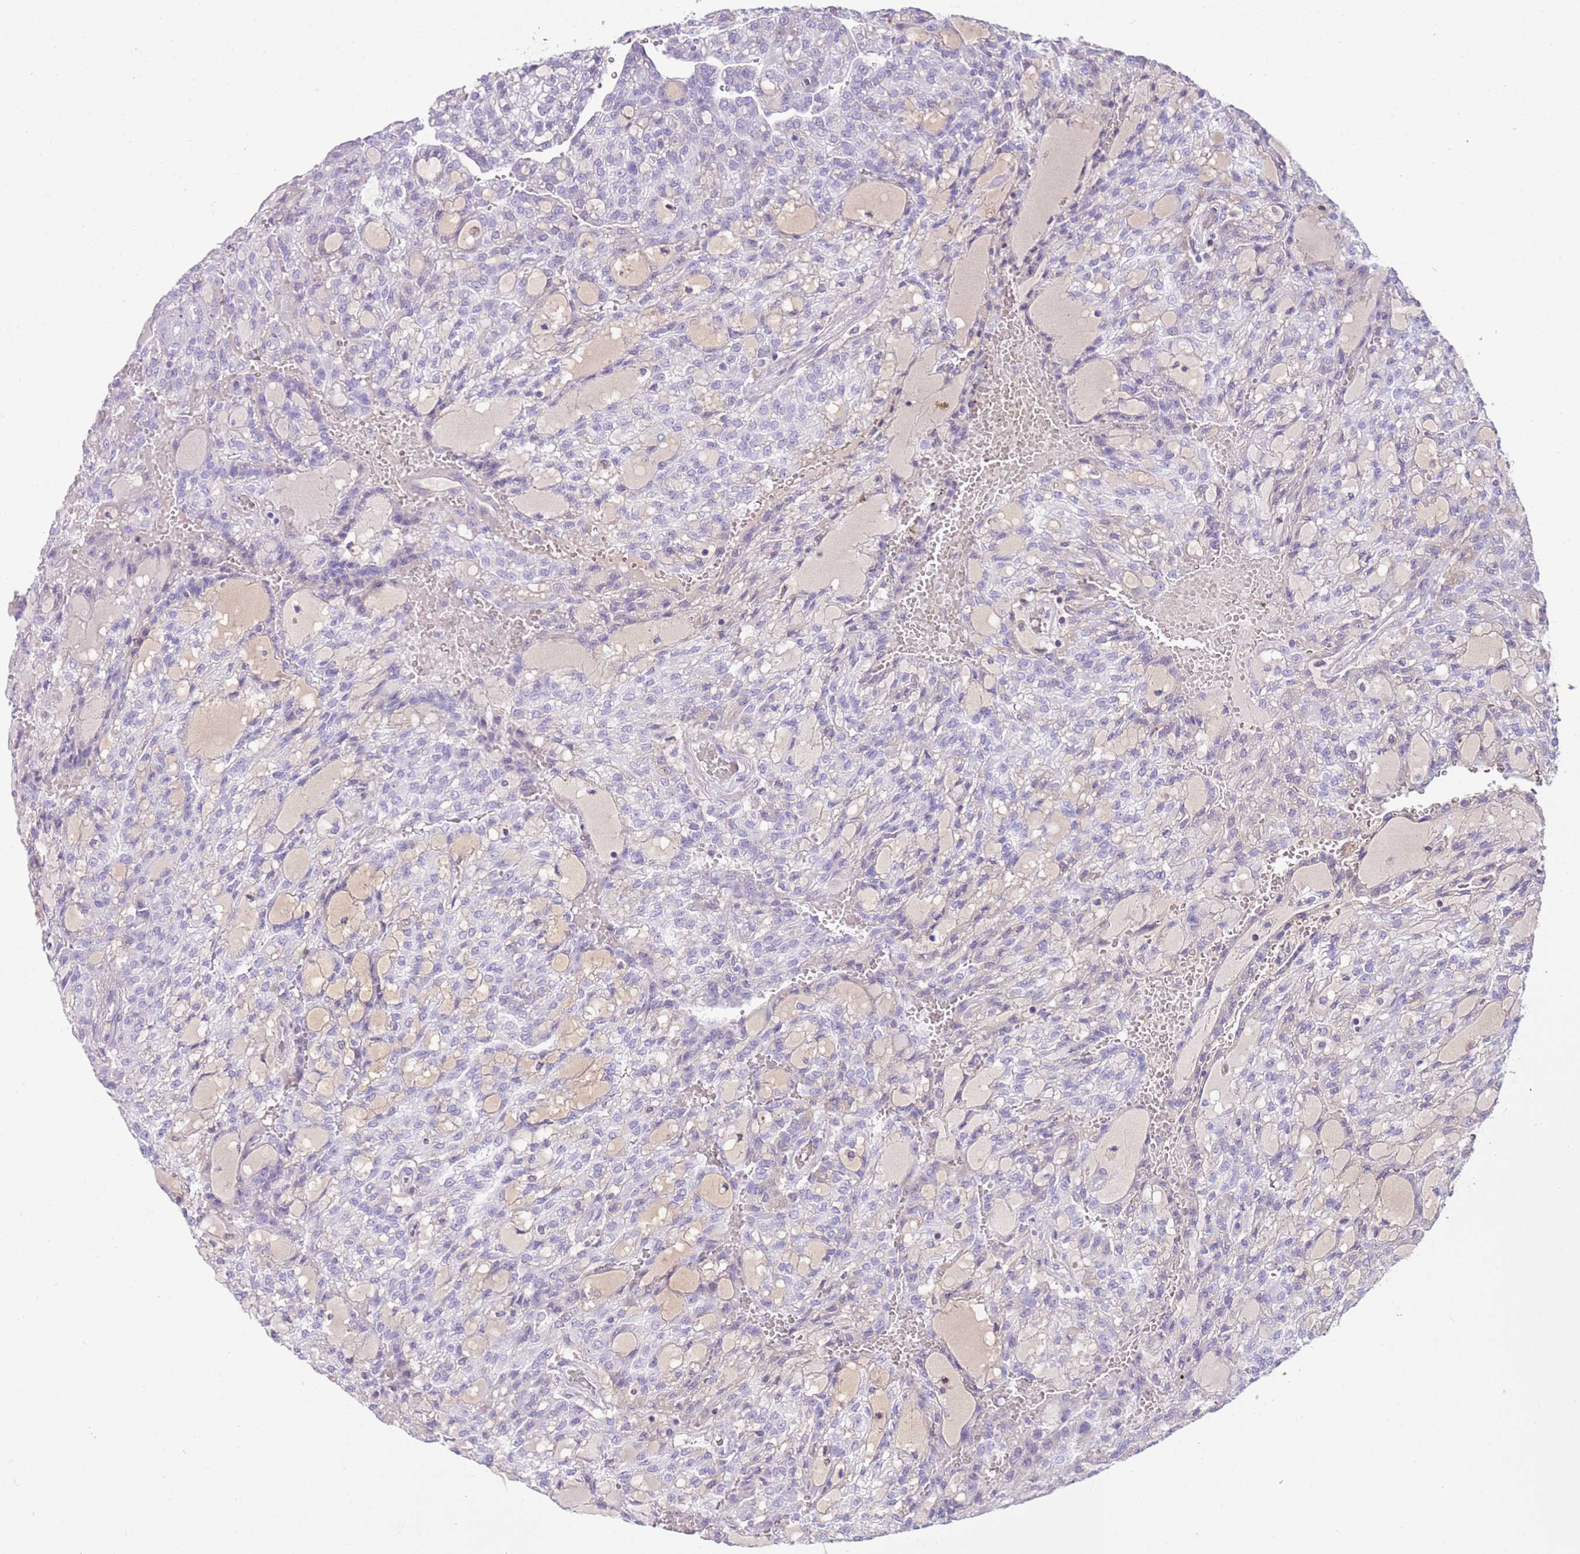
{"staining": {"intensity": "negative", "quantity": "none", "location": "none"}, "tissue": "renal cancer", "cell_type": "Tumor cells", "image_type": "cancer", "snomed": [{"axis": "morphology", "description": "Adenocarcinoma, NOS"}, {"axis": "topography", "description": "Kidney"}], "caption": "A high-resolution image shows IHC staining of adenocarcinoma (renal), which exhibits no significant expression in tumor cells. (Stains: DAB immunohistochemistry with hematoxylin counter stain, Microscopy: brightfield microscopy at high magnification).", "gene": "IGKV3D-11", "patient": {"sex": "male", "age": 63}}